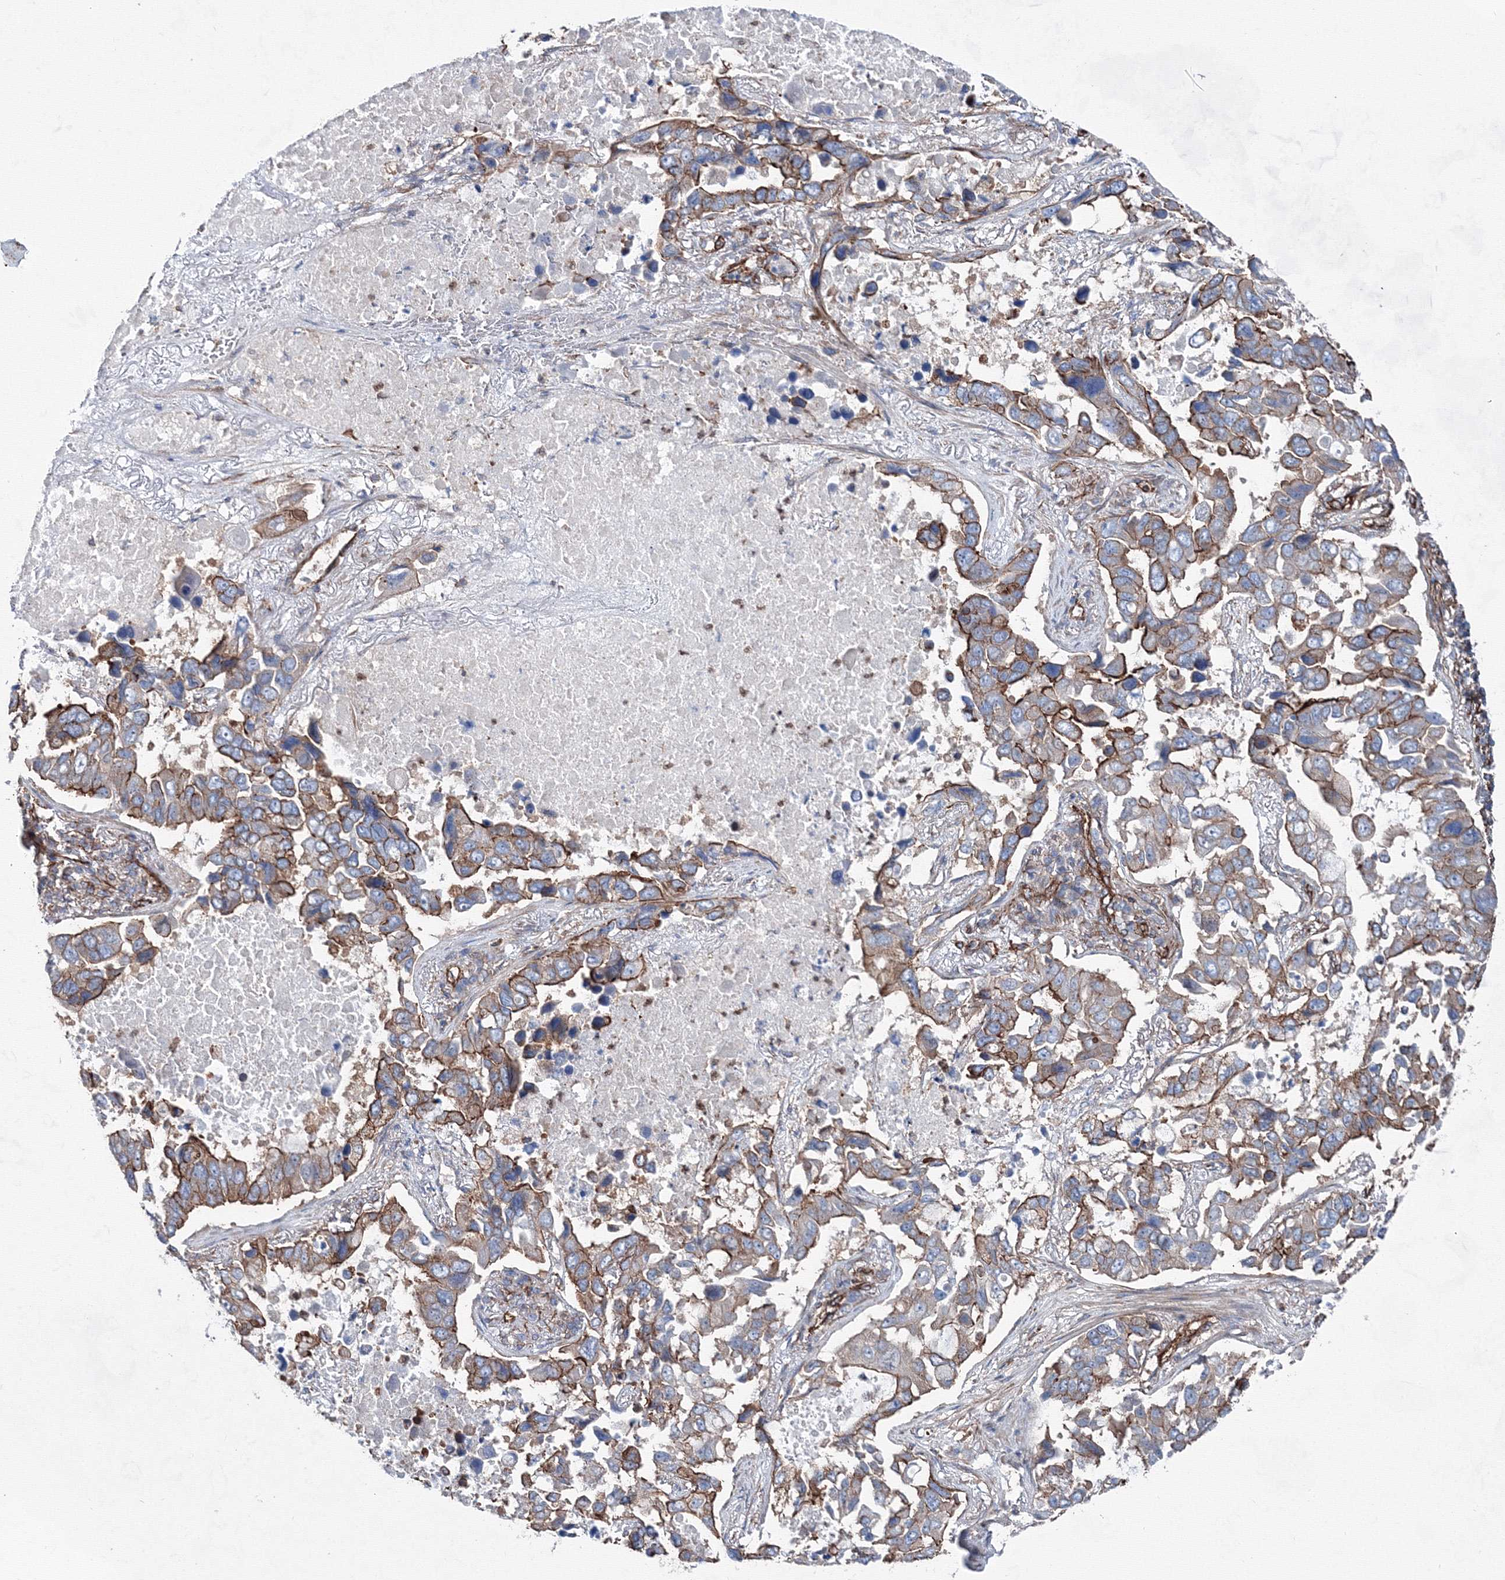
{"staining": {"intensity": "moderate", "quantity": ">75%", "location": "cytoplasmic/membranous"}, "tissue": "lung cancer", "cell_type": "Tumor cells", "image_type": "cancer", "snomed": [{"axis": "morphology", "description": "Adenocarcinoma, NOS"}, {"axis": "topography", "description": "Lung"}], "caption": "A medium amount of moderate cytoplasmic/membranous expression is present in about >75% of tumor cells in lung cancer (adenocarcinoma) tissue. (Stains: DAB in brown, nuclei in blue, Microscopy: brightfield microscopy at high magnification).", "gene": "ANKRD37", "patient": {"sex": "male", "age": 64}}